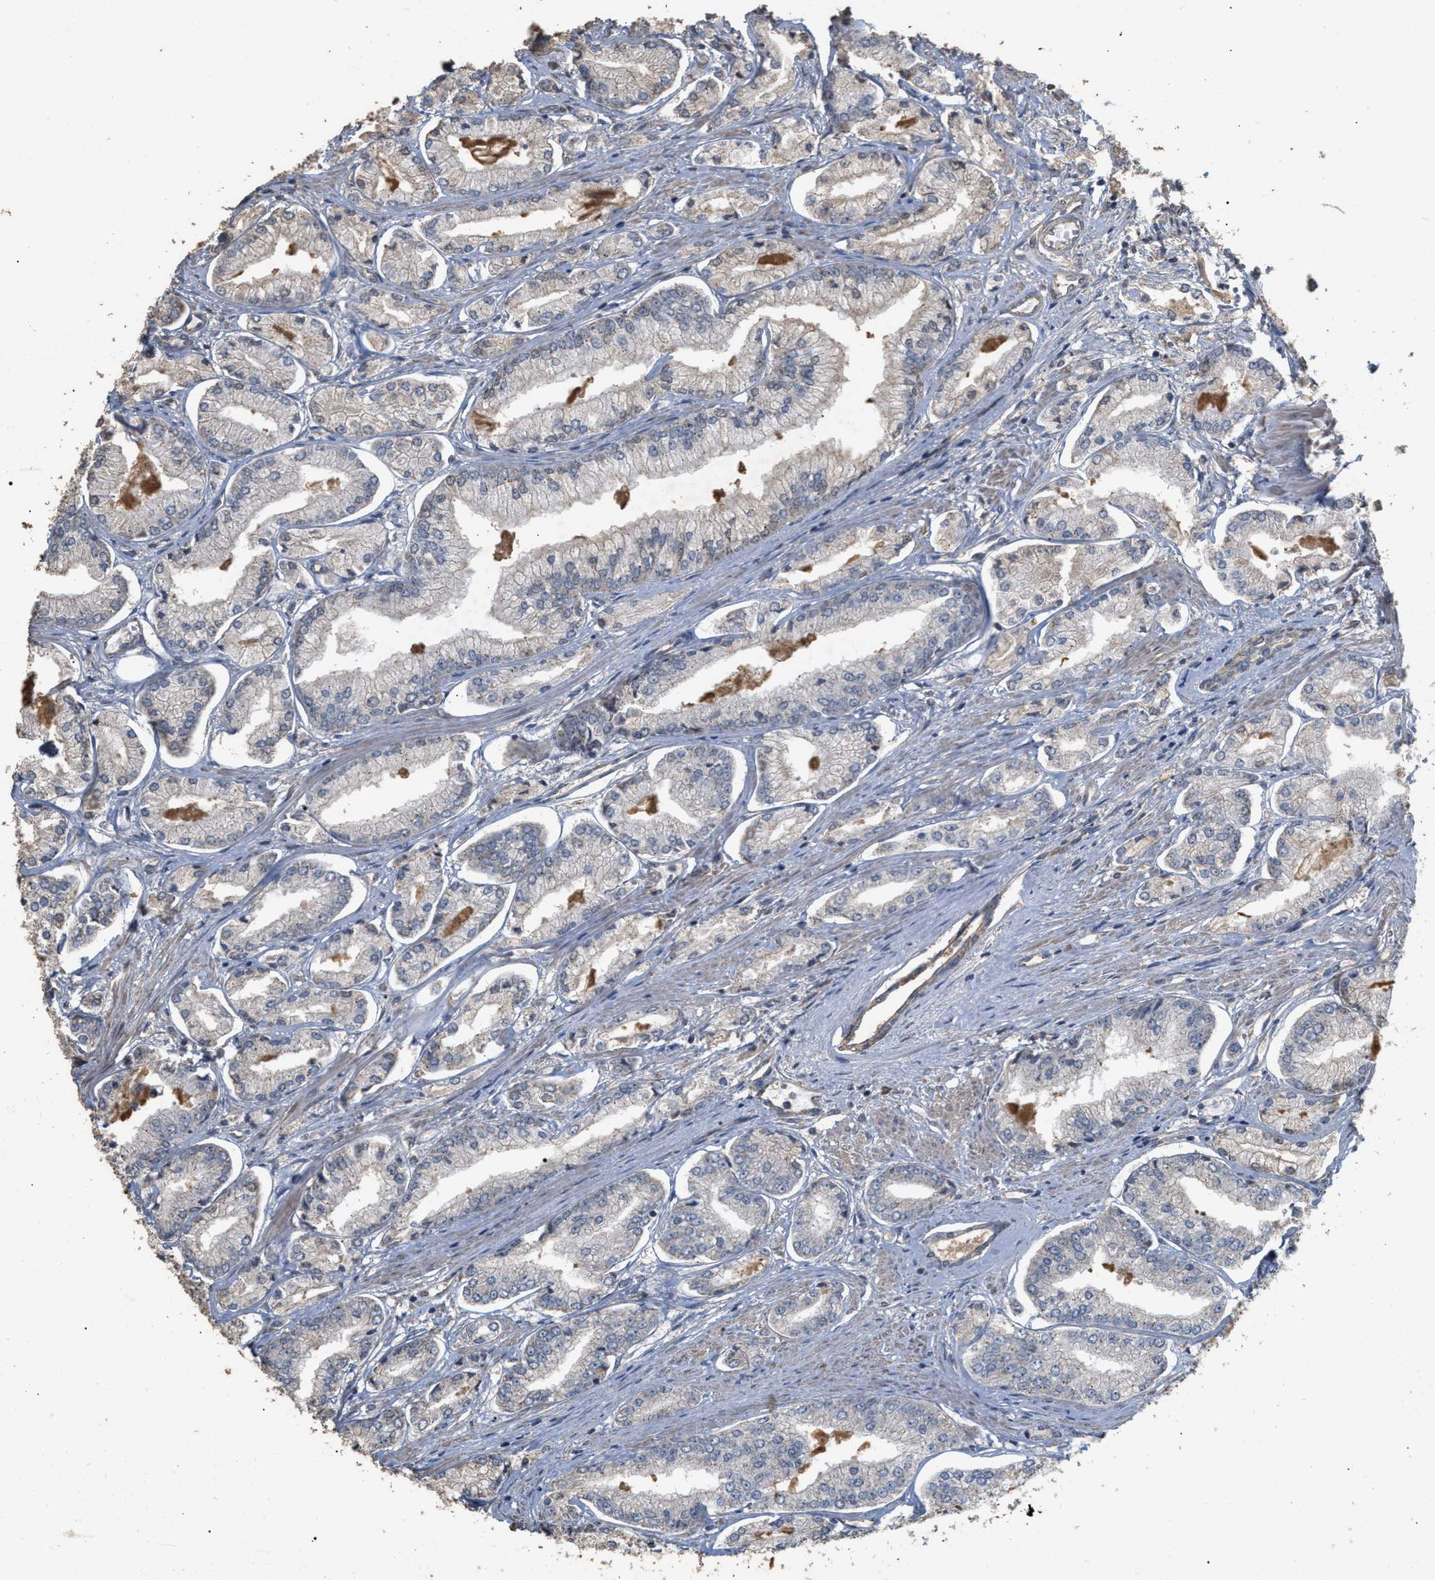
{"staining": {"intensity": "negative", "quantity": "none", "location": "none"}, "tissue": "prostate cancer", "cell_type": "Tumor cells", "image_type": "cancer", "snomed": [{"axis": "morphology", "description": "Adenocarcinoma, Low grade"}, {"axis": "topography", "description": "Prostate"}], "caption": "This is an IHC micrograph of human prostate low-grade adenocarcinoma. There is no positivity in tumor cells.", "gene": "HTRA3", "patient": {"sex": "male", "age": 52}}